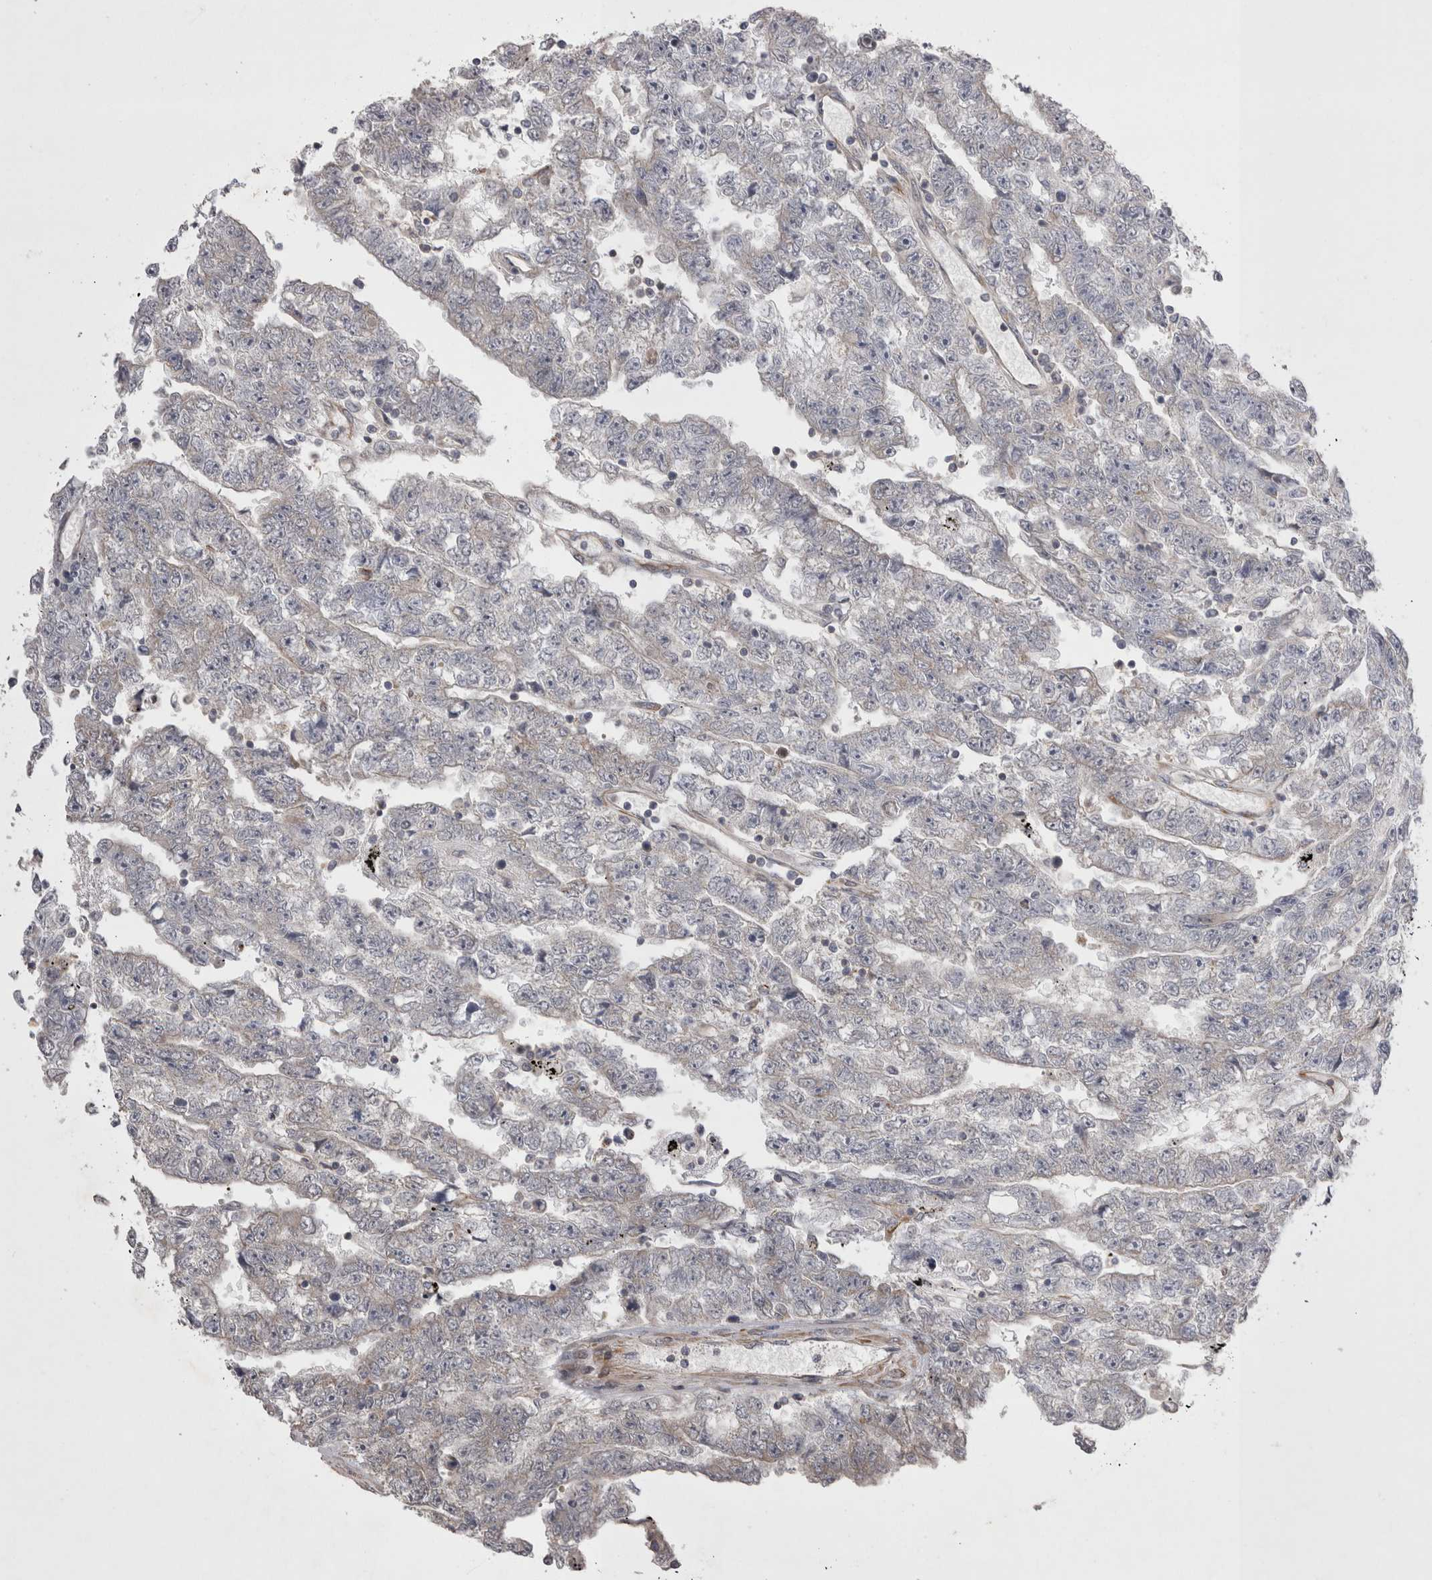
{"staining": {"intensity": "negative", "quantity": "none", "location": "none"}, "tissue": "testis cancer", "cell_type": "Tumor cells", "image_type": "cancer", "snomed": [{"axis": "morphology", "description": "Carcinoma, Embryonal, NOS"}, {"axis": "topography", "description": "Testis"}], "caption": "A histopathology image of human testis cancer is negative for staining in tumor cells. Nuclei are stained in blue.", "gene": "TSPOAP1", "patient": {"sex": "male", "age": 25}}